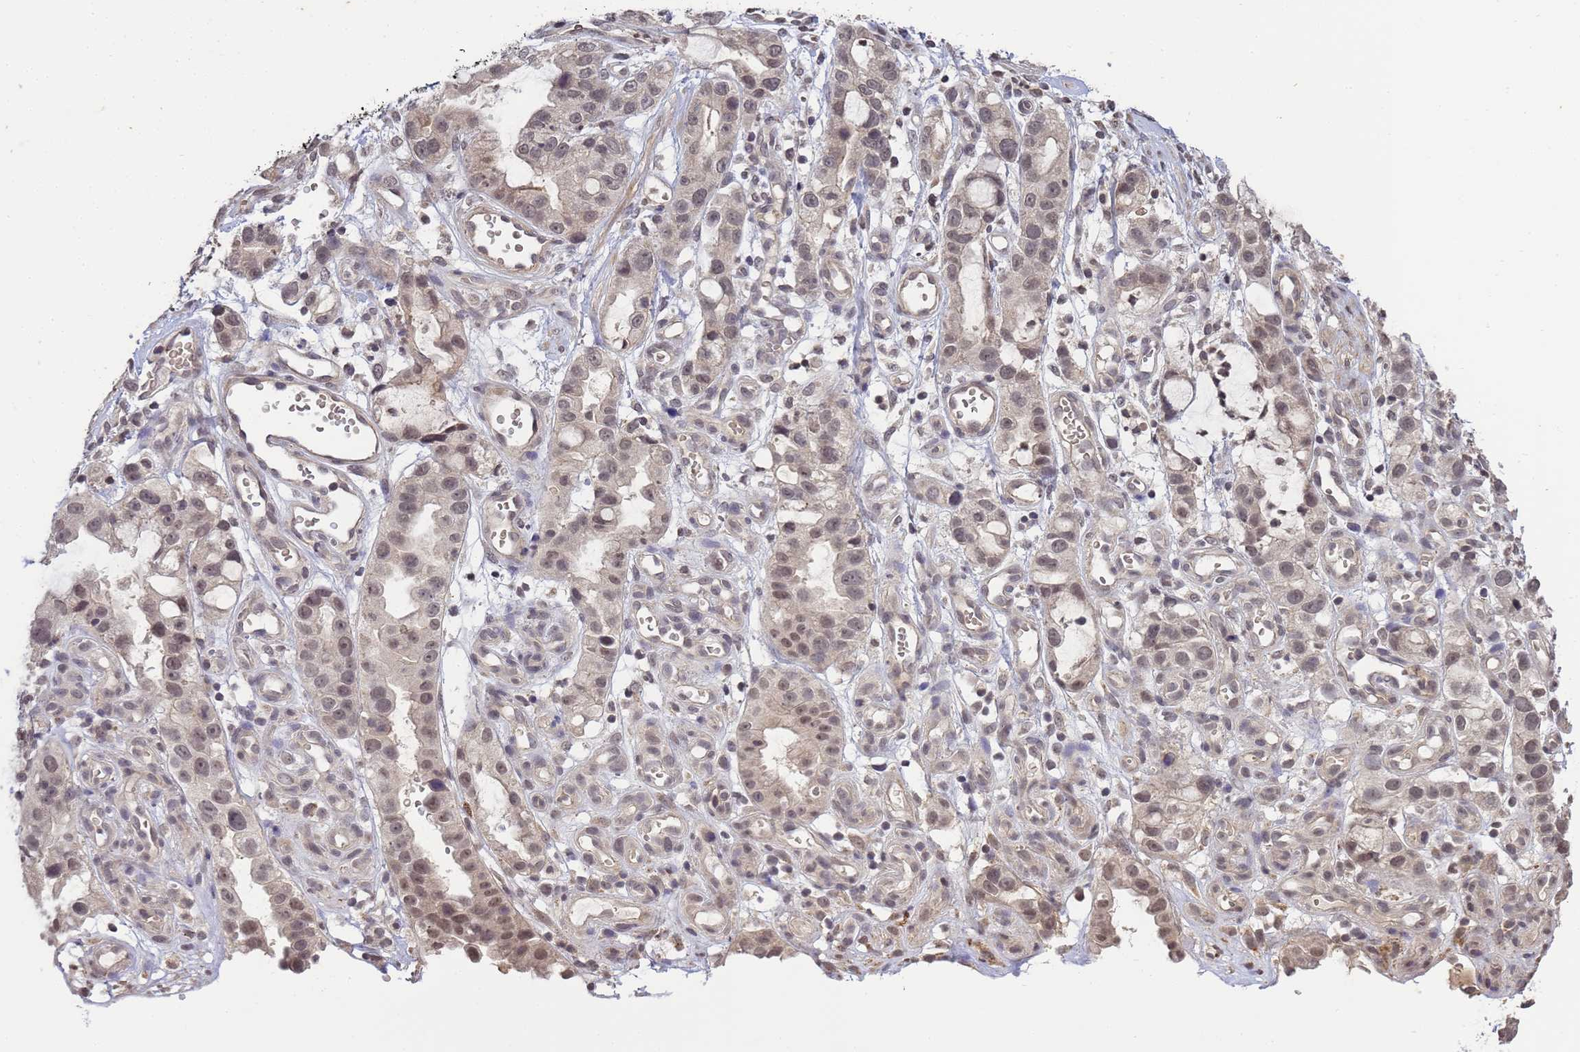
{"staining": {"intensity": "weak", "quantity": "25%-75%", "location": "cytoplasmic/membranous,nuclear"}, "tissue": "stomach cancer", "cell_type": "Tumor cells", "image_type": "cancer", "snomed": [{"axis": "morphology", "description": "Adenocarcinoma, NOS"}, {"axis": "topography", "description": "Stomach"}], "caption": "IHC of human stomach cancer (adenocarcinoma) demonstrates low levels of weak cytoplasmic/membranous and nuclear expression in approximately 25%-75% of tumor cells.", "gene": "MYL7", "patient": {"sex": "male", "age": 55}}